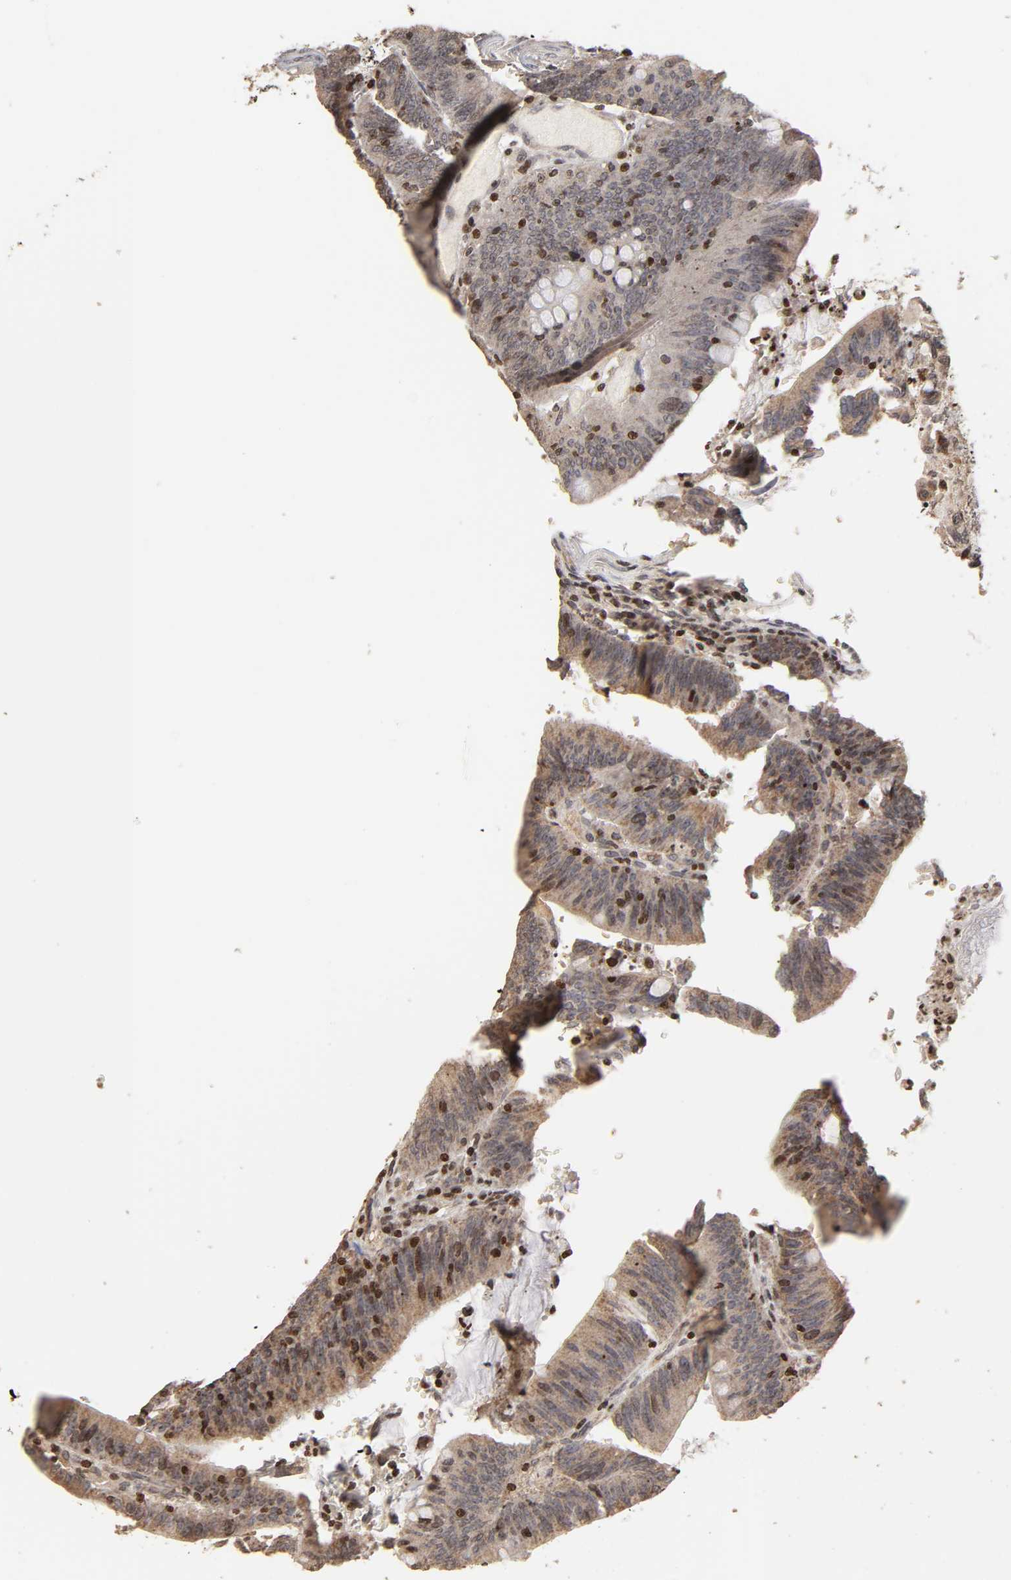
{"staining": {"intensity": "moderate", "quantity": "25%-75%", "location": "cytoplasmic/membranous,nuclear"}, "tissue": "colorectal cancer", "cell_type": "Tumor cells", "image_type": "cancer", "snomed": [{"axis": "morphology", "description": "Adenocarcinoma, NOS"}, {"axis": "topography", "description": "Rectum"}], "caption": "Protein staining of adenocarcinoma (colorectal) tissue exhibits moderate cytoplasmic/membranous and nuclear positivity in approximately 25%-75% of tumor cells. (DAB = brown stain, brightfield microscopy at high magnification).", "gene": "ZNF473", "patient": {"sex": "female", "age": 66}}